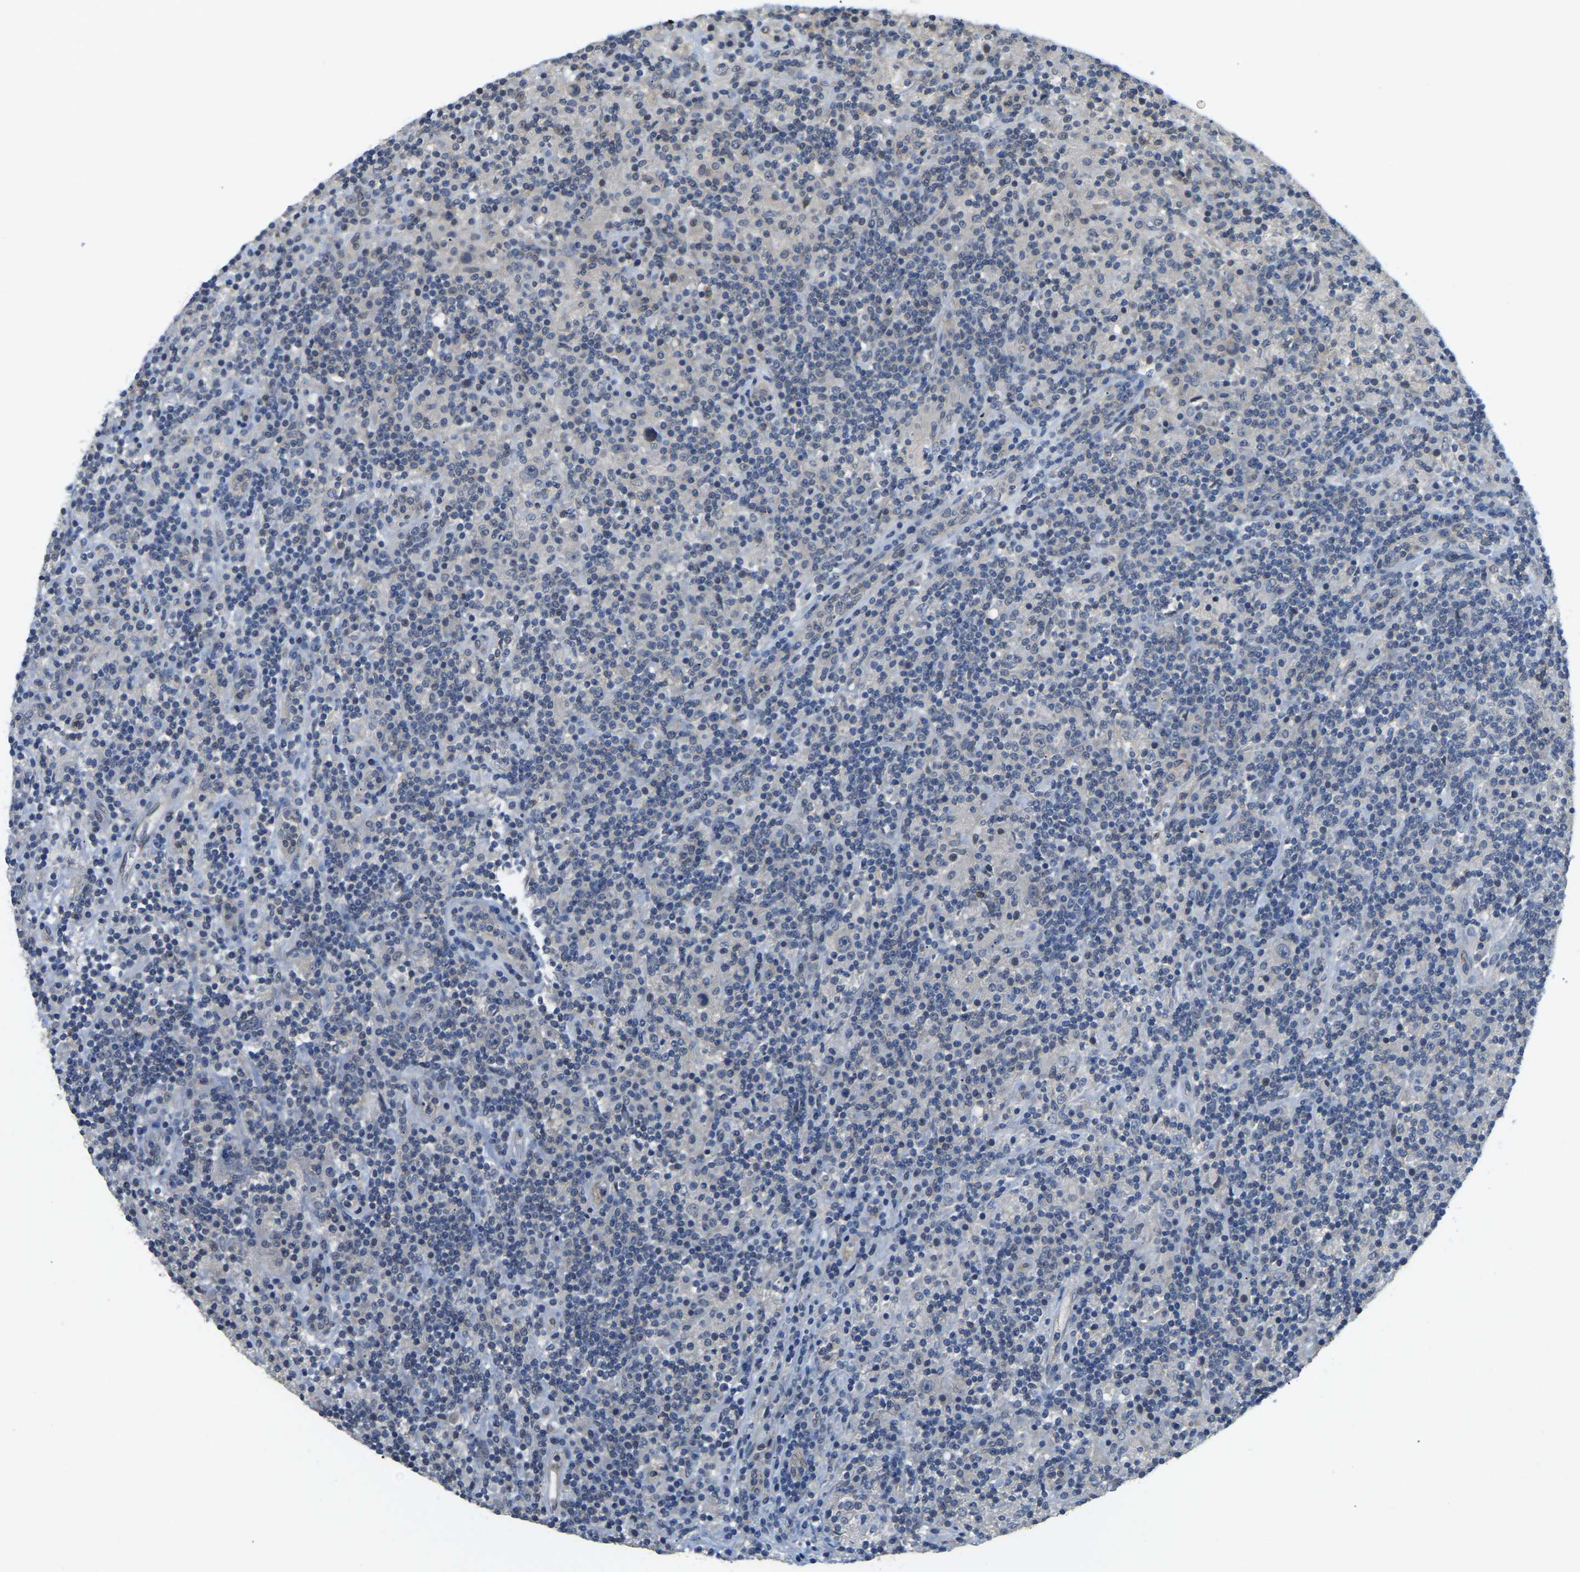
{"staining": {"intensity": "negative", "quantity": "none", "location": "none"}, "tissue": "lymphoma", "cell_type": "Tumor cells", "image_type": "cancer", "snomed": [{"axis": "morphology", "description": "Hodgkin's disease, NOS"}, {"axis": "topography", "description": "Lymph node"}], "caption": "High magnification brightfield microscopy of Hodgkin's disease stained with DAB (3,3'-diaminobenzidine) (brown) and counterstained with hematoxylin (blue): tumor cells show no significant staining.", "gene": "AHNAK", "patient": {"sex": "male", "age": 70}}